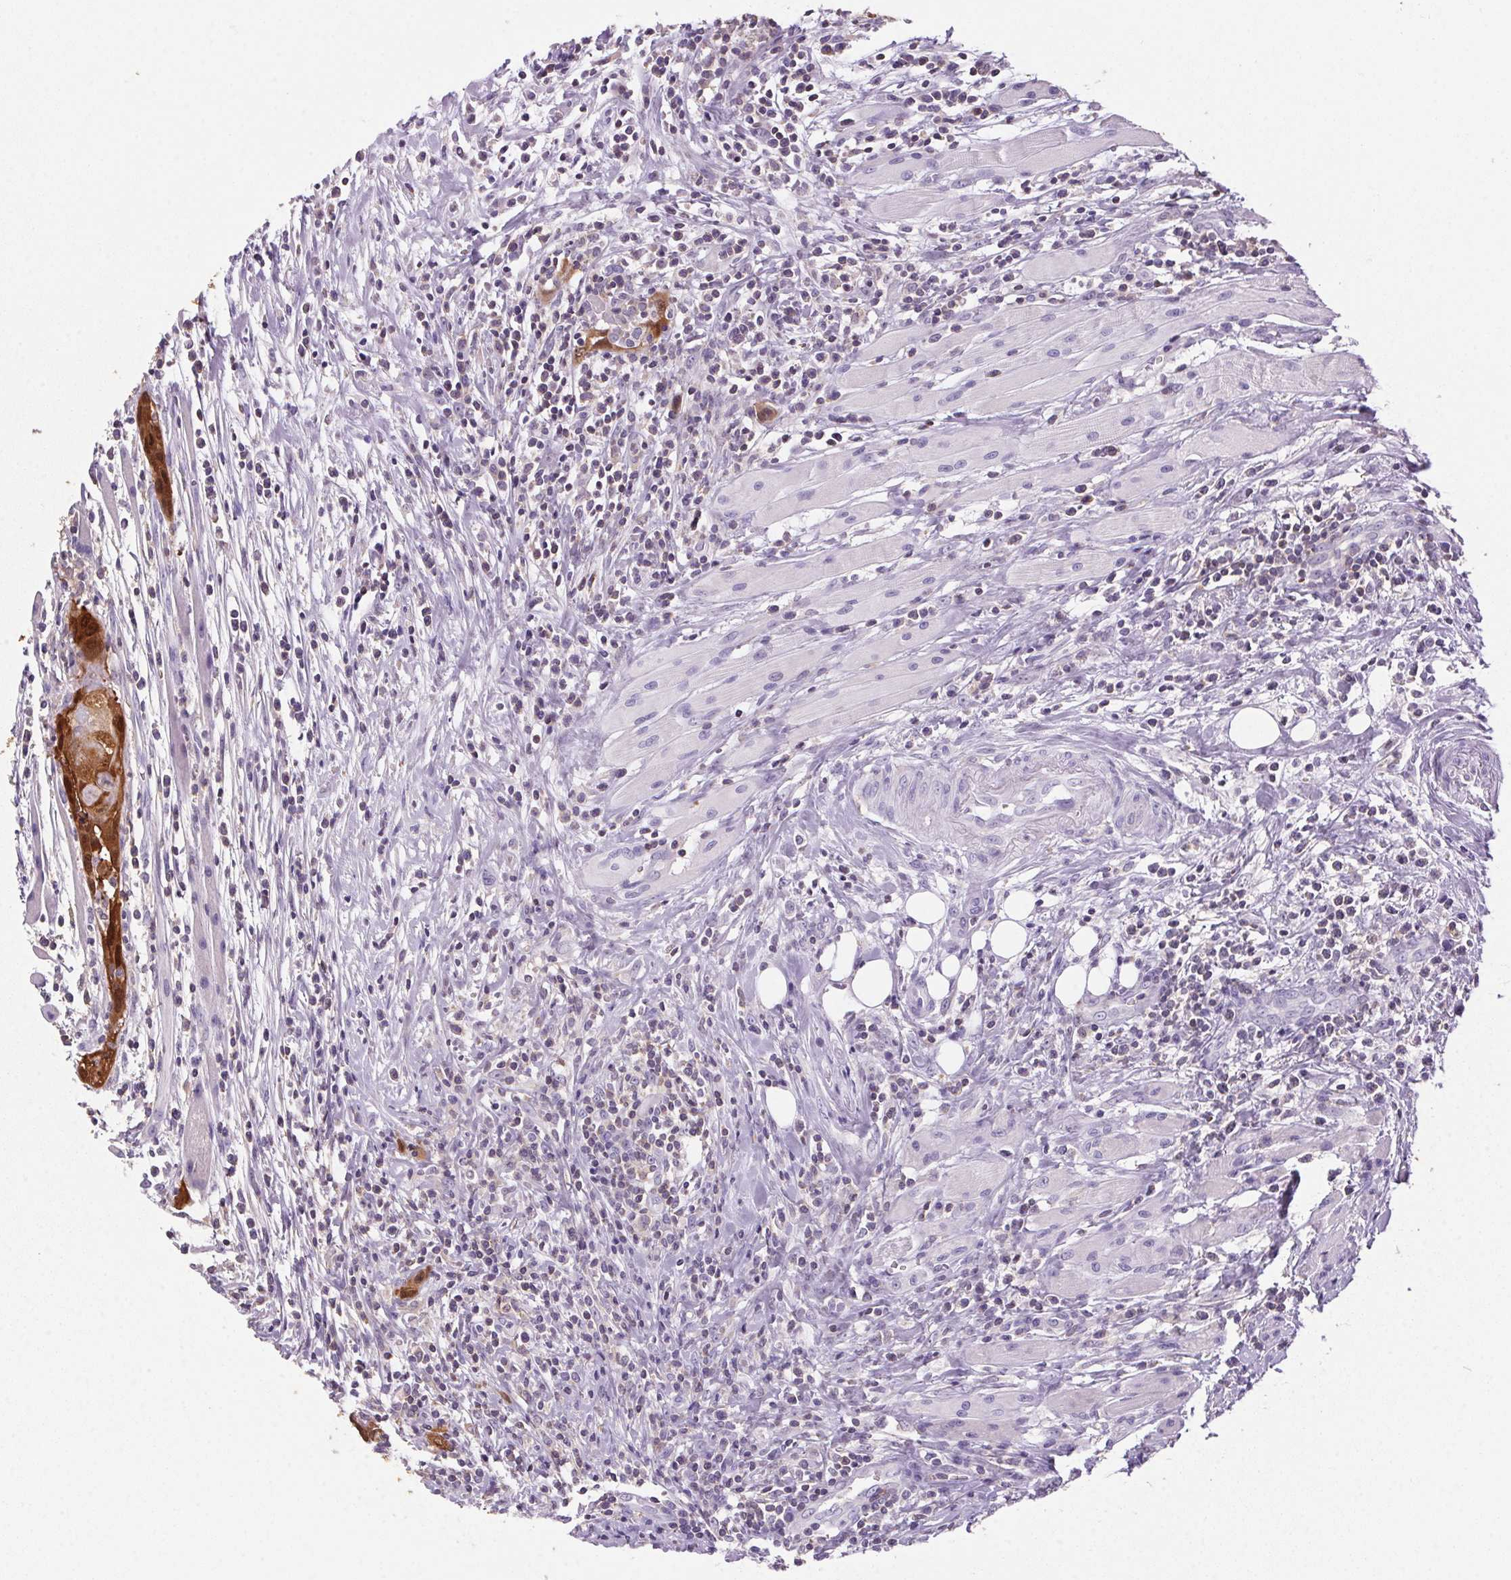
{"staining": {"intensity": "strong", "quantity": ">75%", "location": "cytoplasmic/membranous,nuclear"}, "tissue": "head and neck cancer", "cell_type": "Tumor cells", "image_type": "cancer", "snomed": [{"axis": "morphology", "description": "Squamous cell carcinoma, NOS"}, {"axis": "topography", "description": "Oral tissue"}, {"axis": "topography", "description": "Head-Neck"}], "caption": "The image displays a brown stain indicating the presence of a protein in the cytoplasmic/membranous and nuclear of tumor cells in head and neck cancer (squamous cell carcinoma).", "gene": "S100A2", "patient": {"sex": "male", "age": 58}}